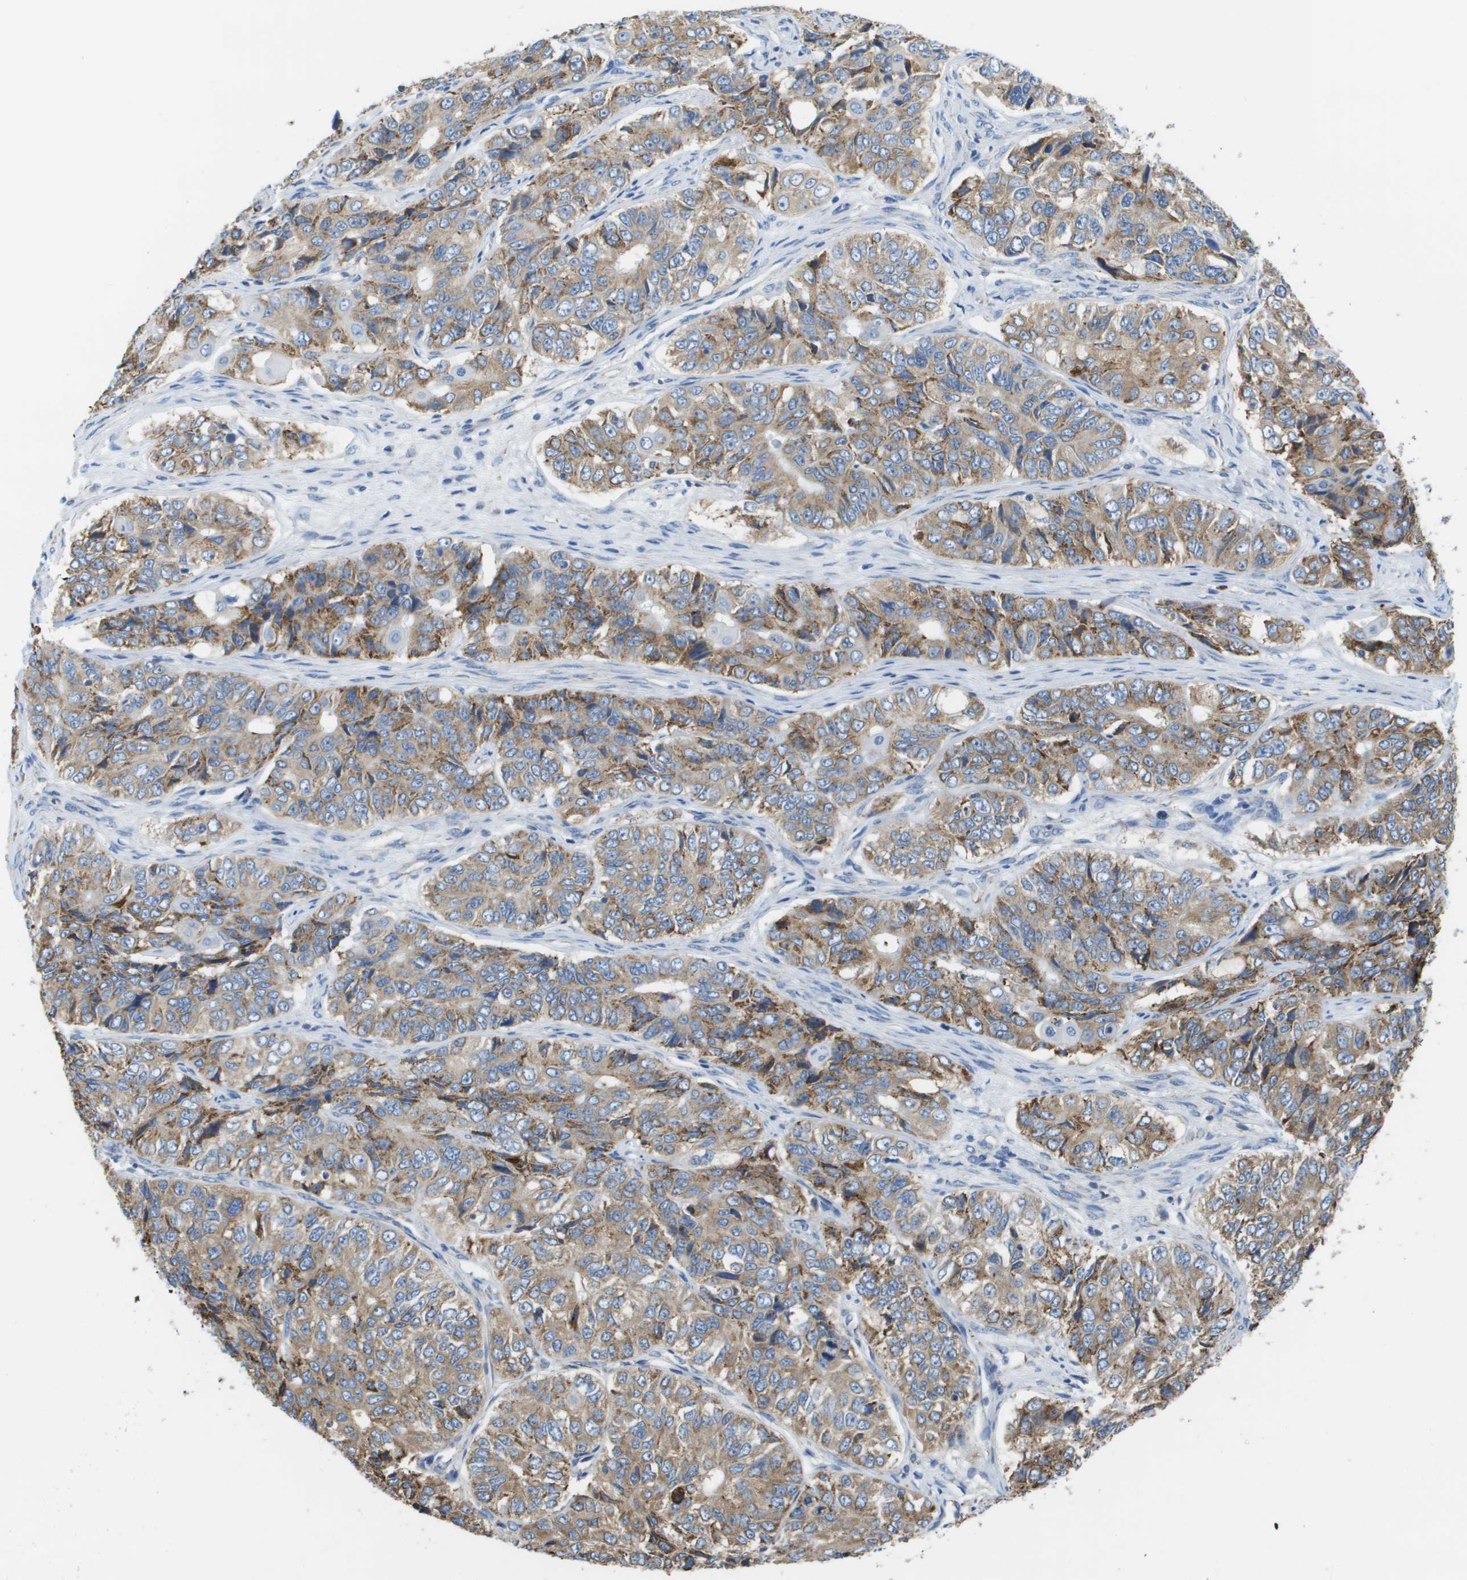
{"staining": {"intensity": "moderate", "quantity": ">75%", "location": "cytoplasmic/membranous"}, "tissue": "ovarian cancer", "cell_type": "Tumor cells", "image_type": "cancer", "snomed": [{"axis": "morphology", "description": "Carcinoma, endometroid"}, {"axis": "topography", "description": "Ovary"}], "caption": "Immunohistochemistry staining of ovarian cancer (endometroid carcinoma), which exhibits medium levels of moderate cytoplasmic/membranous positivity in approximately >75% of tumor cells indicating moderate cytoplasmic/membranous protein expression. The staining was performed using DAB (brown) for protein detection and nuclei were counterstained in hematoxylin (blue).", "gene": "SDR42E1", "patient": {"sex": "female", "age": 51}}